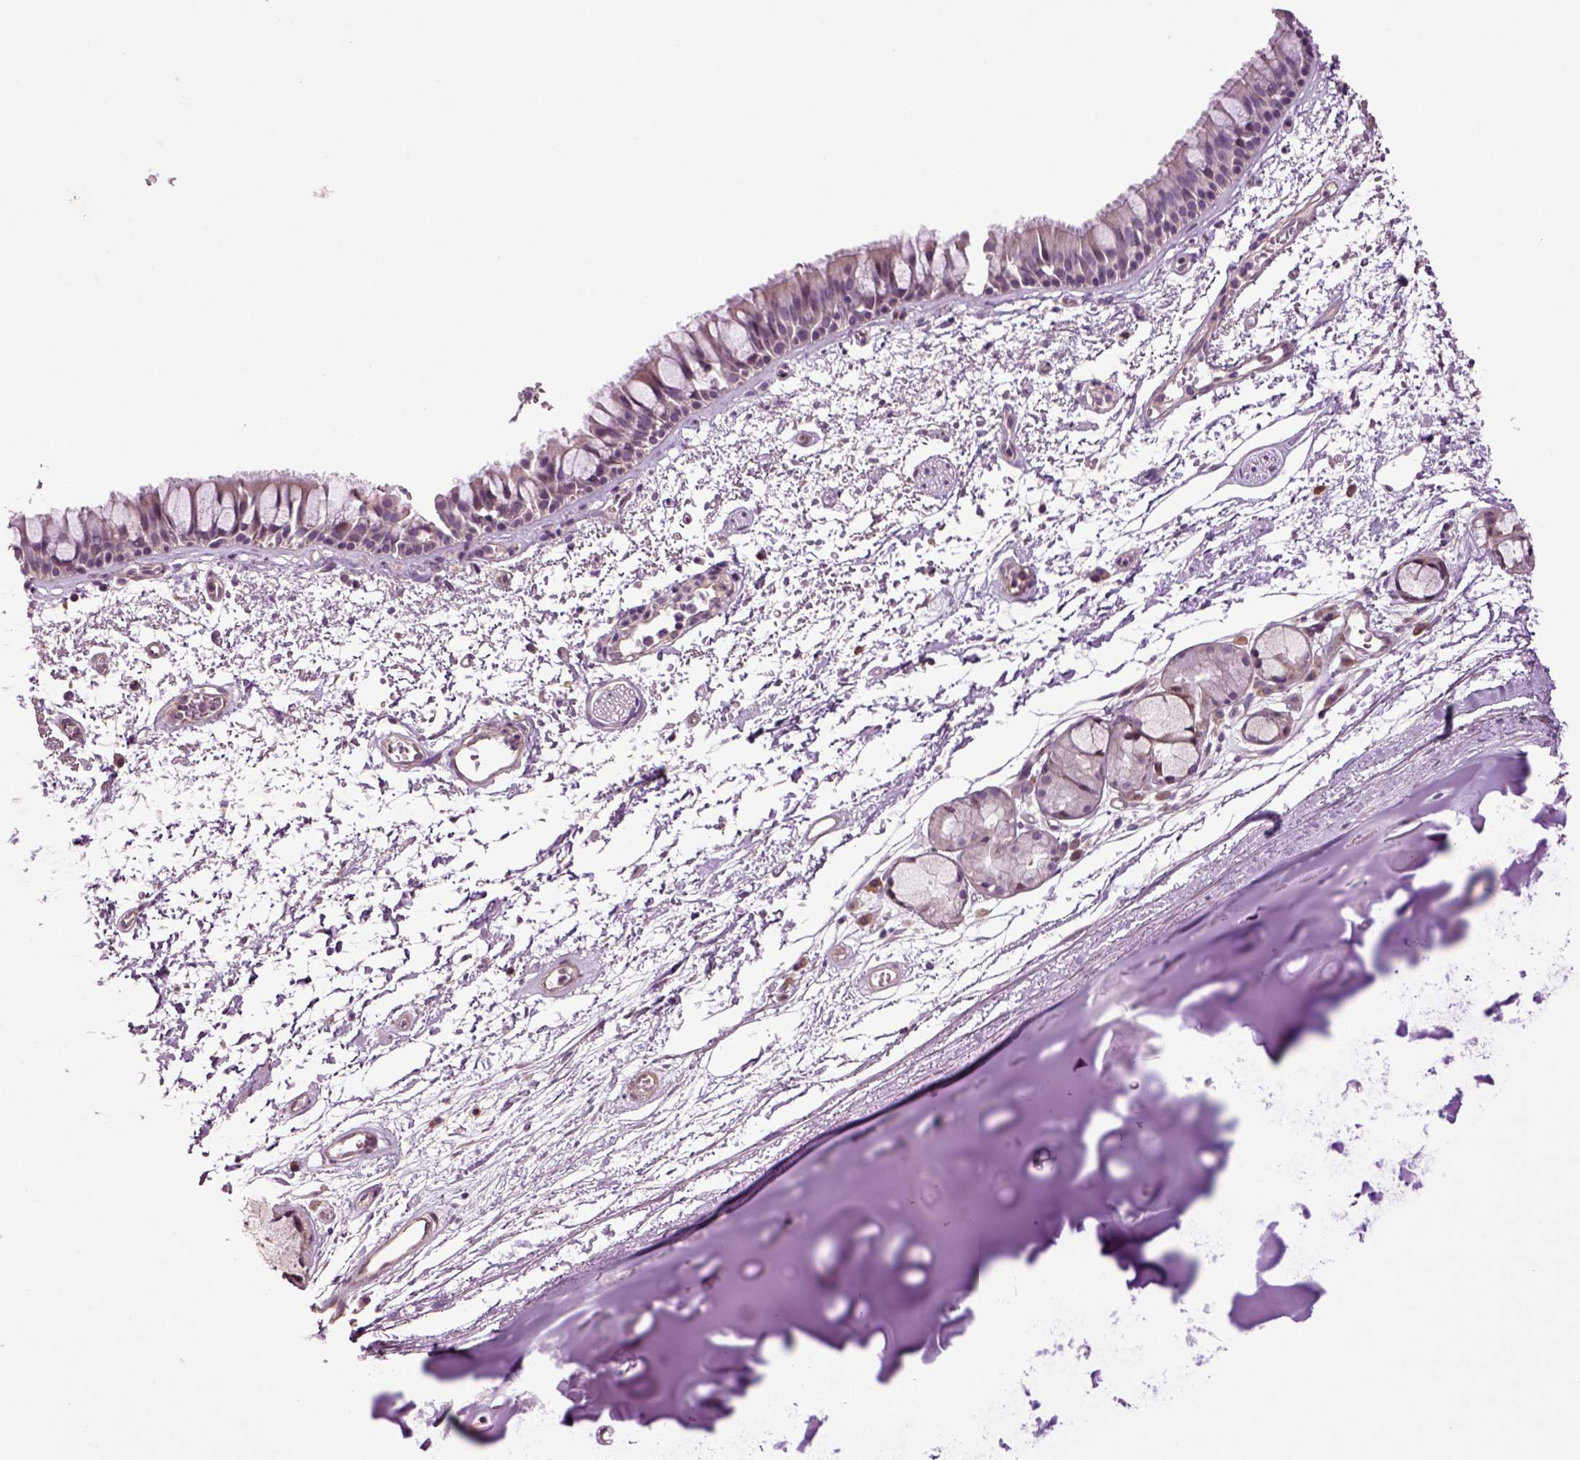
{"staining": {"intensity": "negative", "quantity": "none", "location": "none"}, "tissue": "bronchus", "cell_type": "Respiratory epithelial cells", "image_type": "normal", "snomed": [{"axis": "morphology", "description": "Normal tissue, NOS"}, {"axis": "topography", "description": "Cartilage tissue"}, {"axis": "topography", "description": "Bronchus"}], "caption": "Respiratory epithelial cells show no significant protein staining in normal bronchus. Nuclei are stained in blue.", "gene": "HAGHL", "patient": {"sex": "male", "age": 66}}